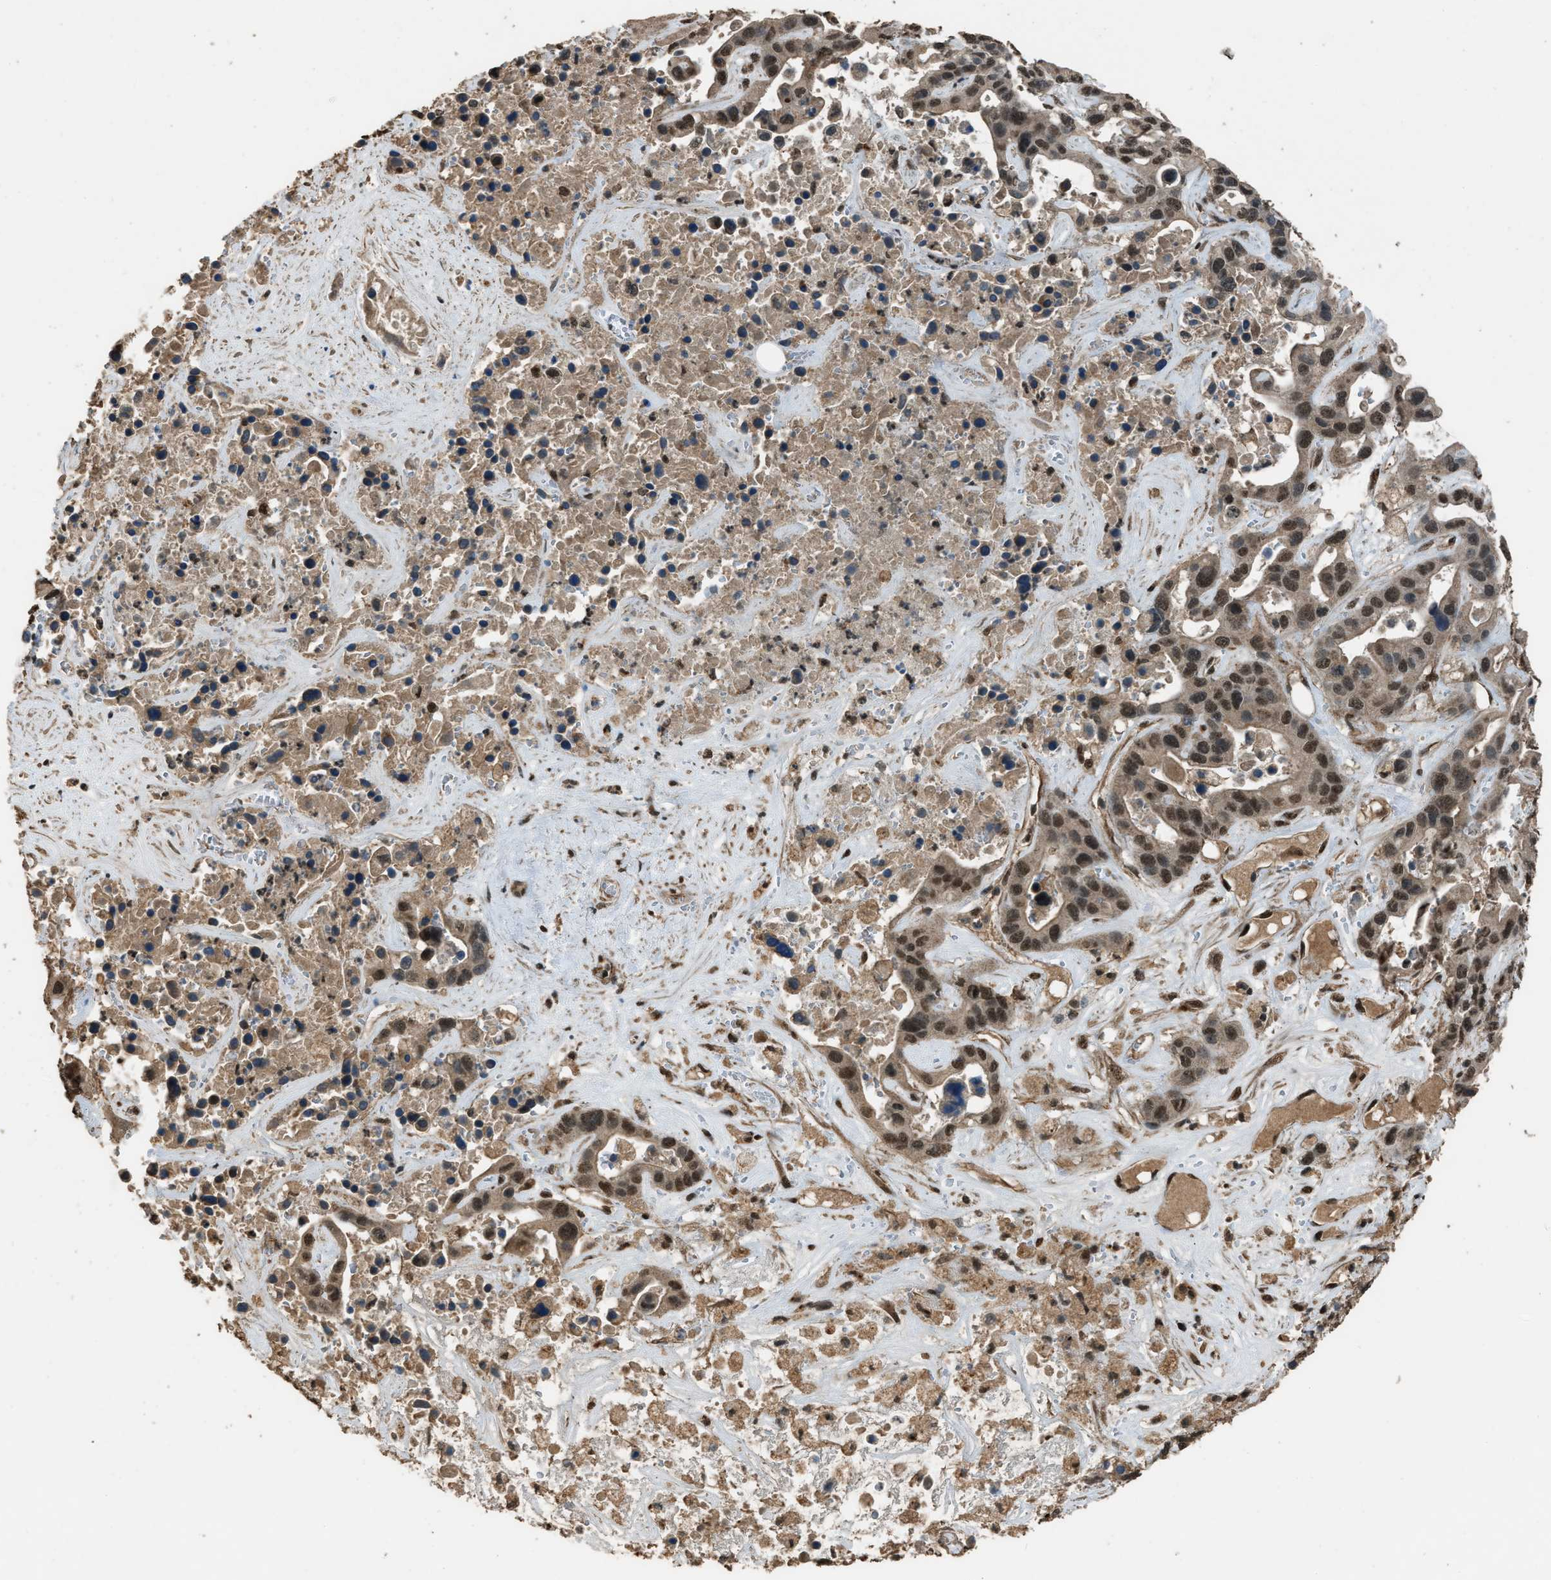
{"staining": {"intensity": "moderate", "quantity": ">75%", "location": "cytoplasmic/membranous,nuclear"}, "tissue": "liver cancer", "cell_type": "Tumor cells", "image_type": "cancer", "snomed": [{"axis": "morphology", "description": "Cholangiocarcinoma"}, {"axis": "topography", "description": "Liver"}], "caption": "Brown immunohistochemical staining in human liver cancer (cholangiocarcinoma) reveals moderate cytoplasmic/membranous and nuclear positivity in approximately >75% of tumor cells. The staining is performed using DAB brown chromogen to label protein expression. The nuclei are counter-stained blue using hematoxylin.", "gene": "SERTAD2", "patient": {"sex": "female", "age": 65}}